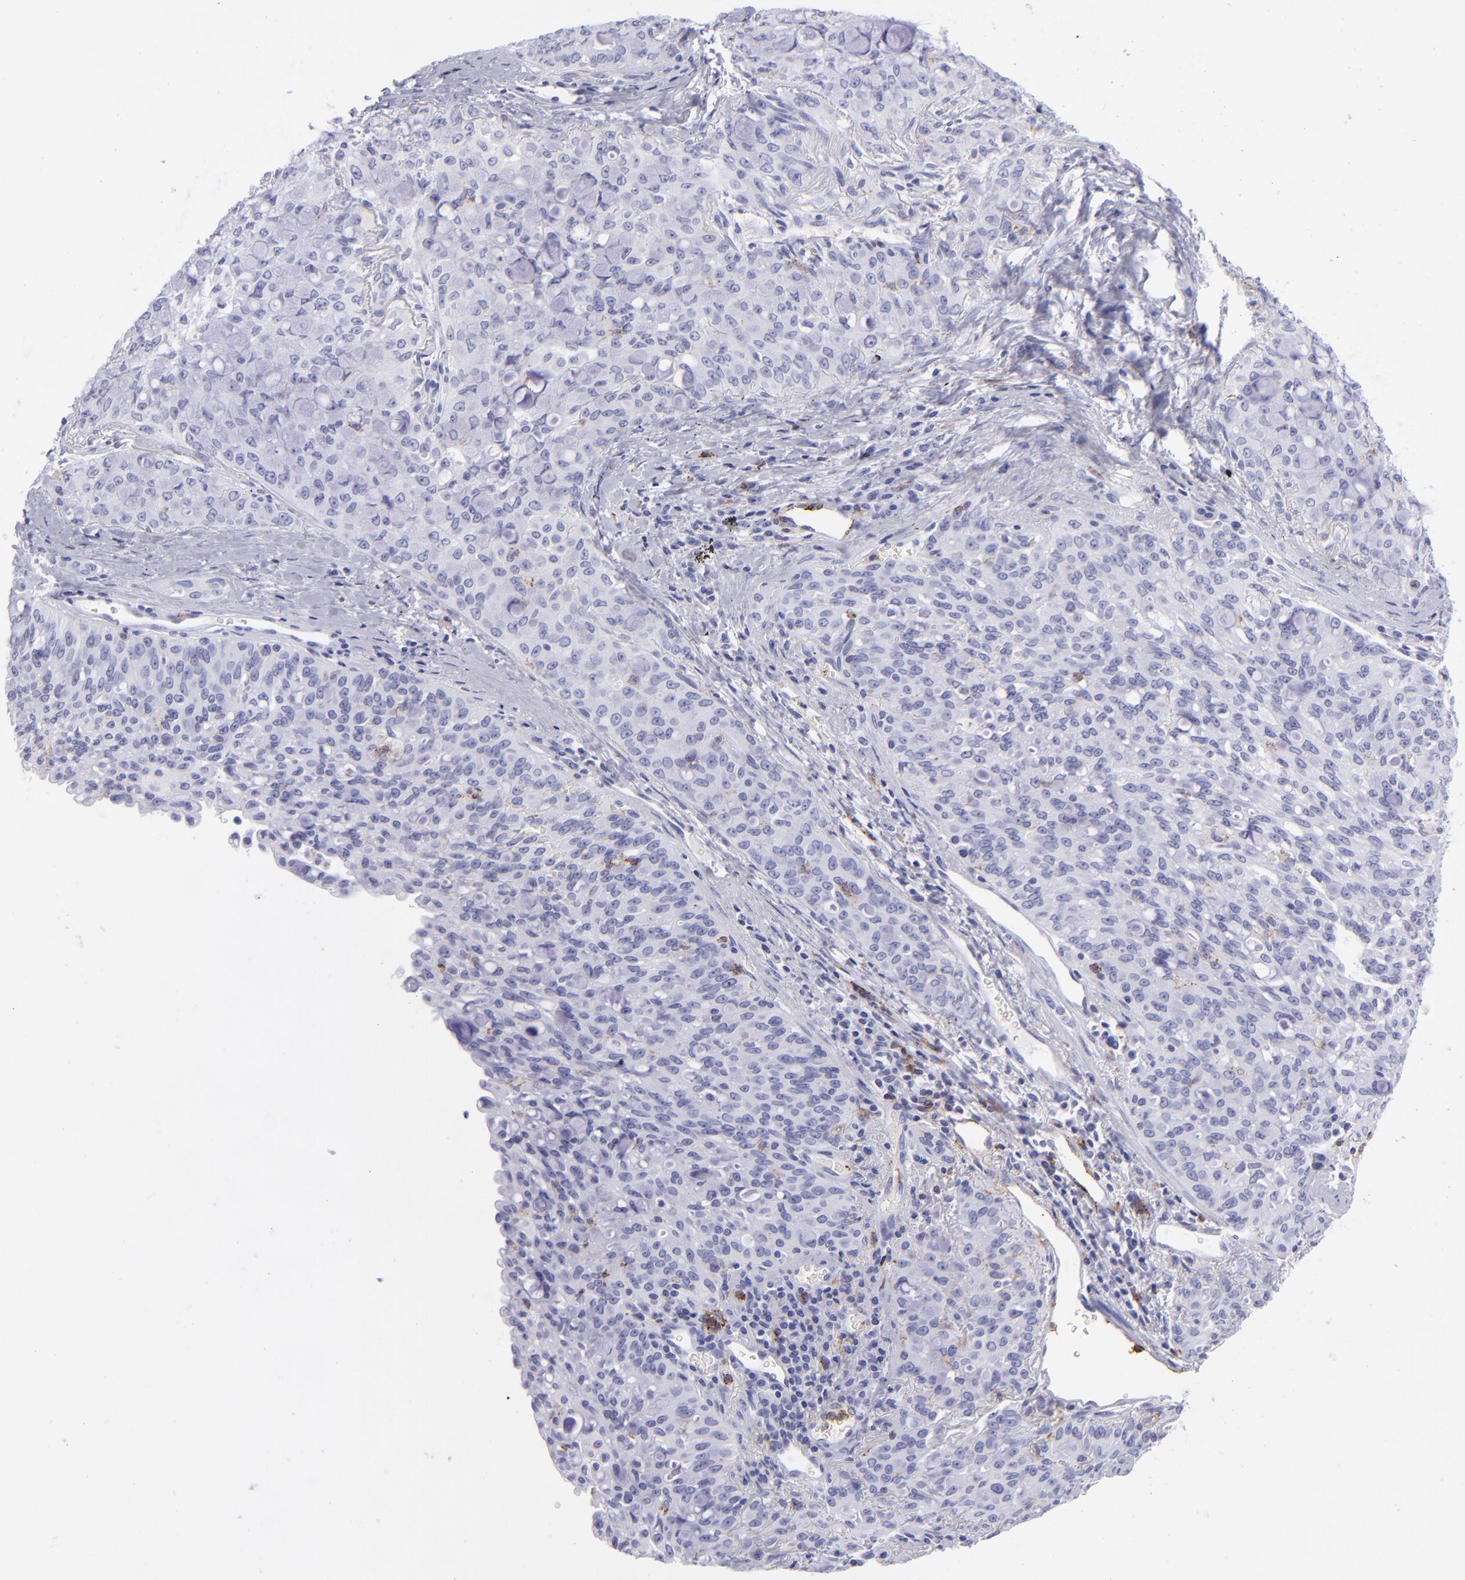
{"staining": {"intensity": "negative", "quantity": "none", "location": "none"}, "tissue": "lung cancer", "cell_type": "Tumor cells", "image_type": "cancer", "snomed": [{"axis": "morphology", "description": "Adenocarcinoma, NOS"}, {"axis": "topography", "description": "Lung"}], "caption": "IHC histopathology image of human adenocarcinoma (lung) stained for a protein (brown), which demonstrates no staining in tumor cells.", "gene": "SELPLG", "patient": {"sex": "female", "age": 44}}